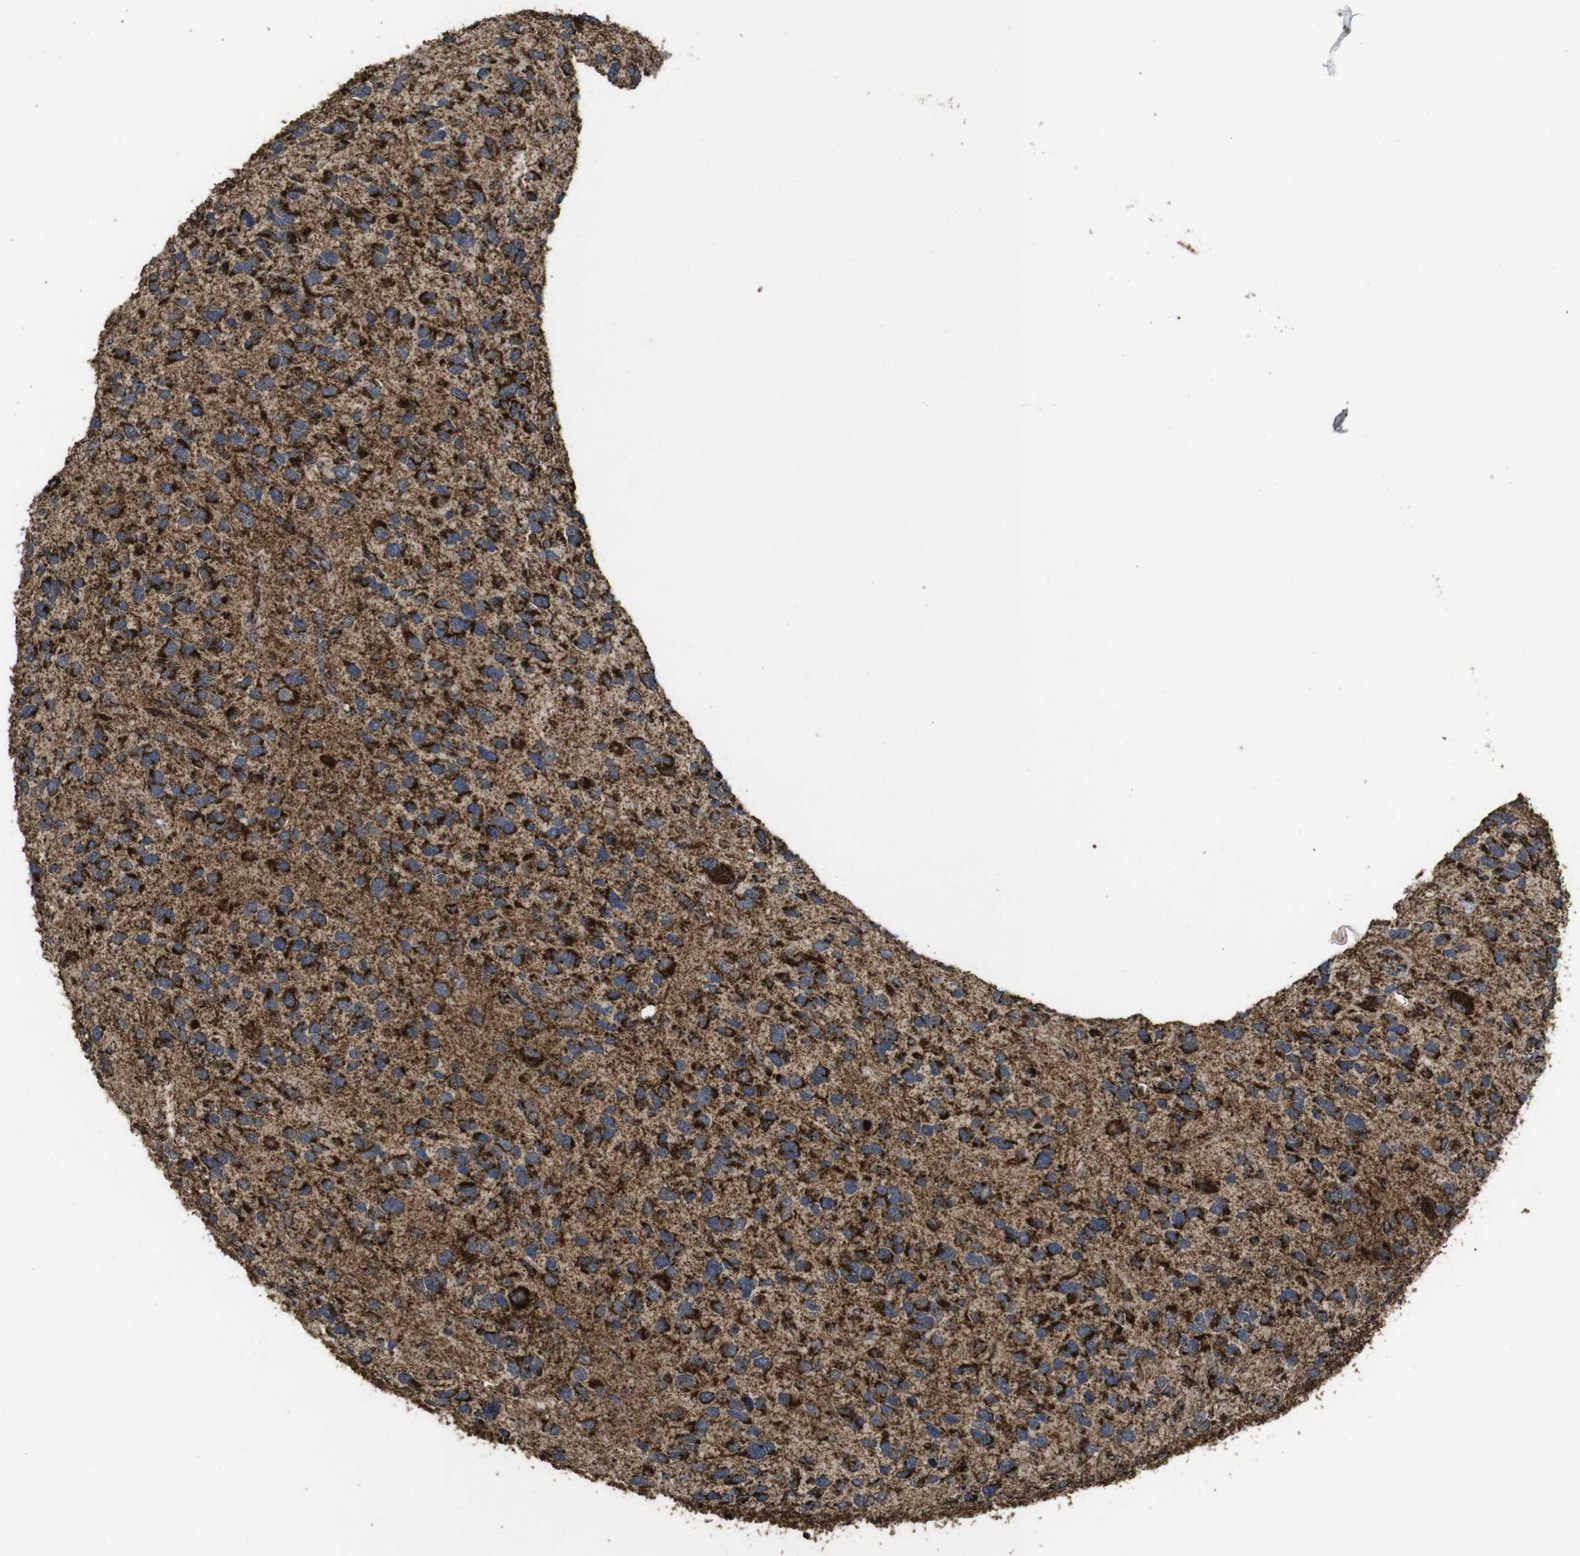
{"staining": {"intensity": "strong", "quantity": ">75%", "location": "cytoplasmic/membranous"}, "tissue": "glioma", "cell_type": "Tumor cells", "image_type": "cancer", "snomed": [{"axis": "morphology", "description": "Glioma, malignant, High grade"}, {"axis": "topography", "description": "Brain"}], "caption": "Protein staining demonstrates strong cytoplasmic/membranous expression in about >75% of tumor cells in malignant glioma (high-grade).", "gene": "ATP5F1A", "patient": {"sex": "female", "age": 58}}